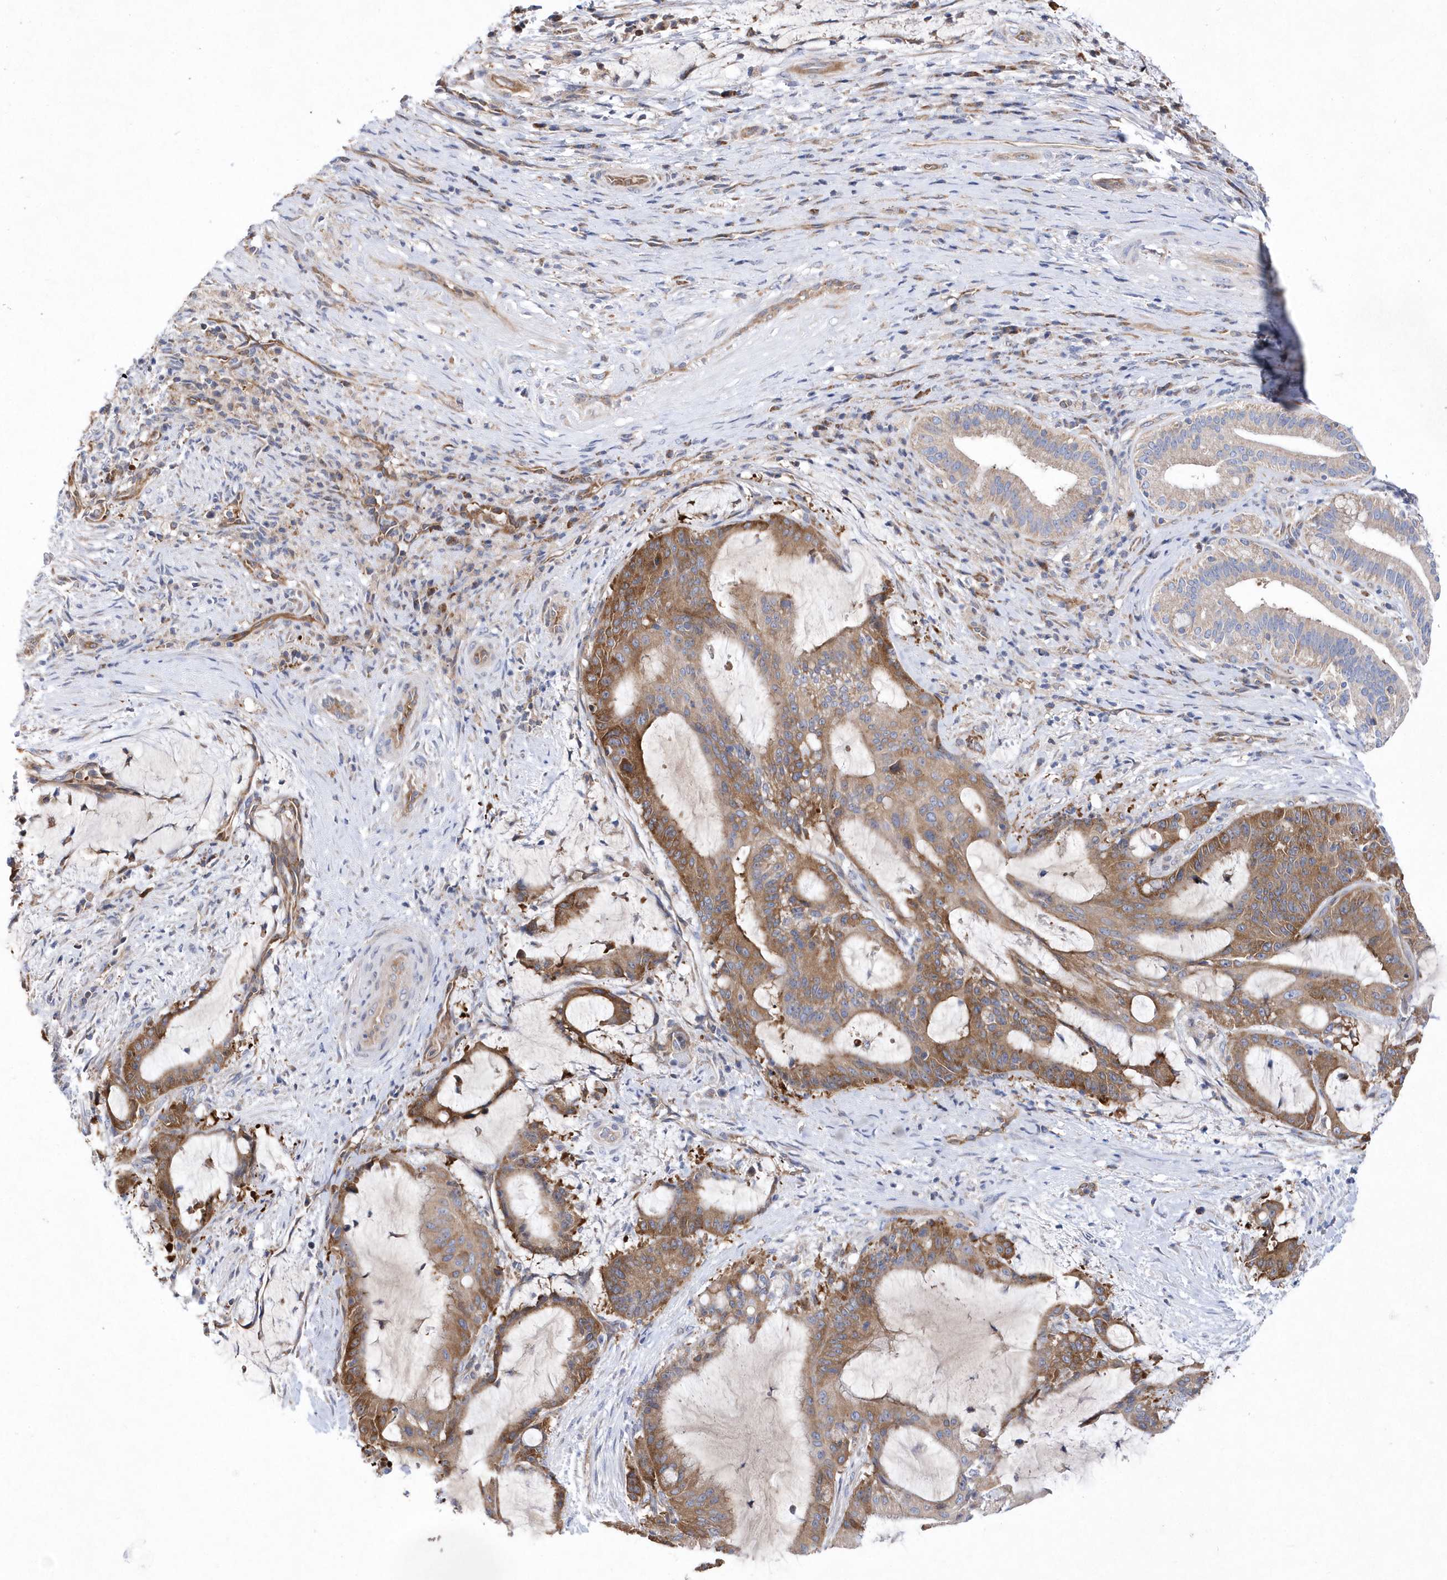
{"staining": {"intensity": "moderate", "quantity": ">75%", "location": "cytoplasmic/membranous"}, "tissue": "liver cancer", "cell_type": "Tumor cells", "image_type": "cancer", "snomed": [{"axis": "morphology", "description": "Normal tissue, NOS"}, {"axis": "morphology", "description": "Cholangiocarcinoma"}, {"axis": "topography", "description": "Liver"}, {"axis": "topography", "description": "Peripheral nerve tissue"}], "caption": "A medium amount of moderate cytoplasmic/membranous positivity is present in approximately >75% of tumor cells in cholangiocarcinoma (liver) tissue.", "gene": "JKAMP", "patient": {"sex": "female", "age": 73}}